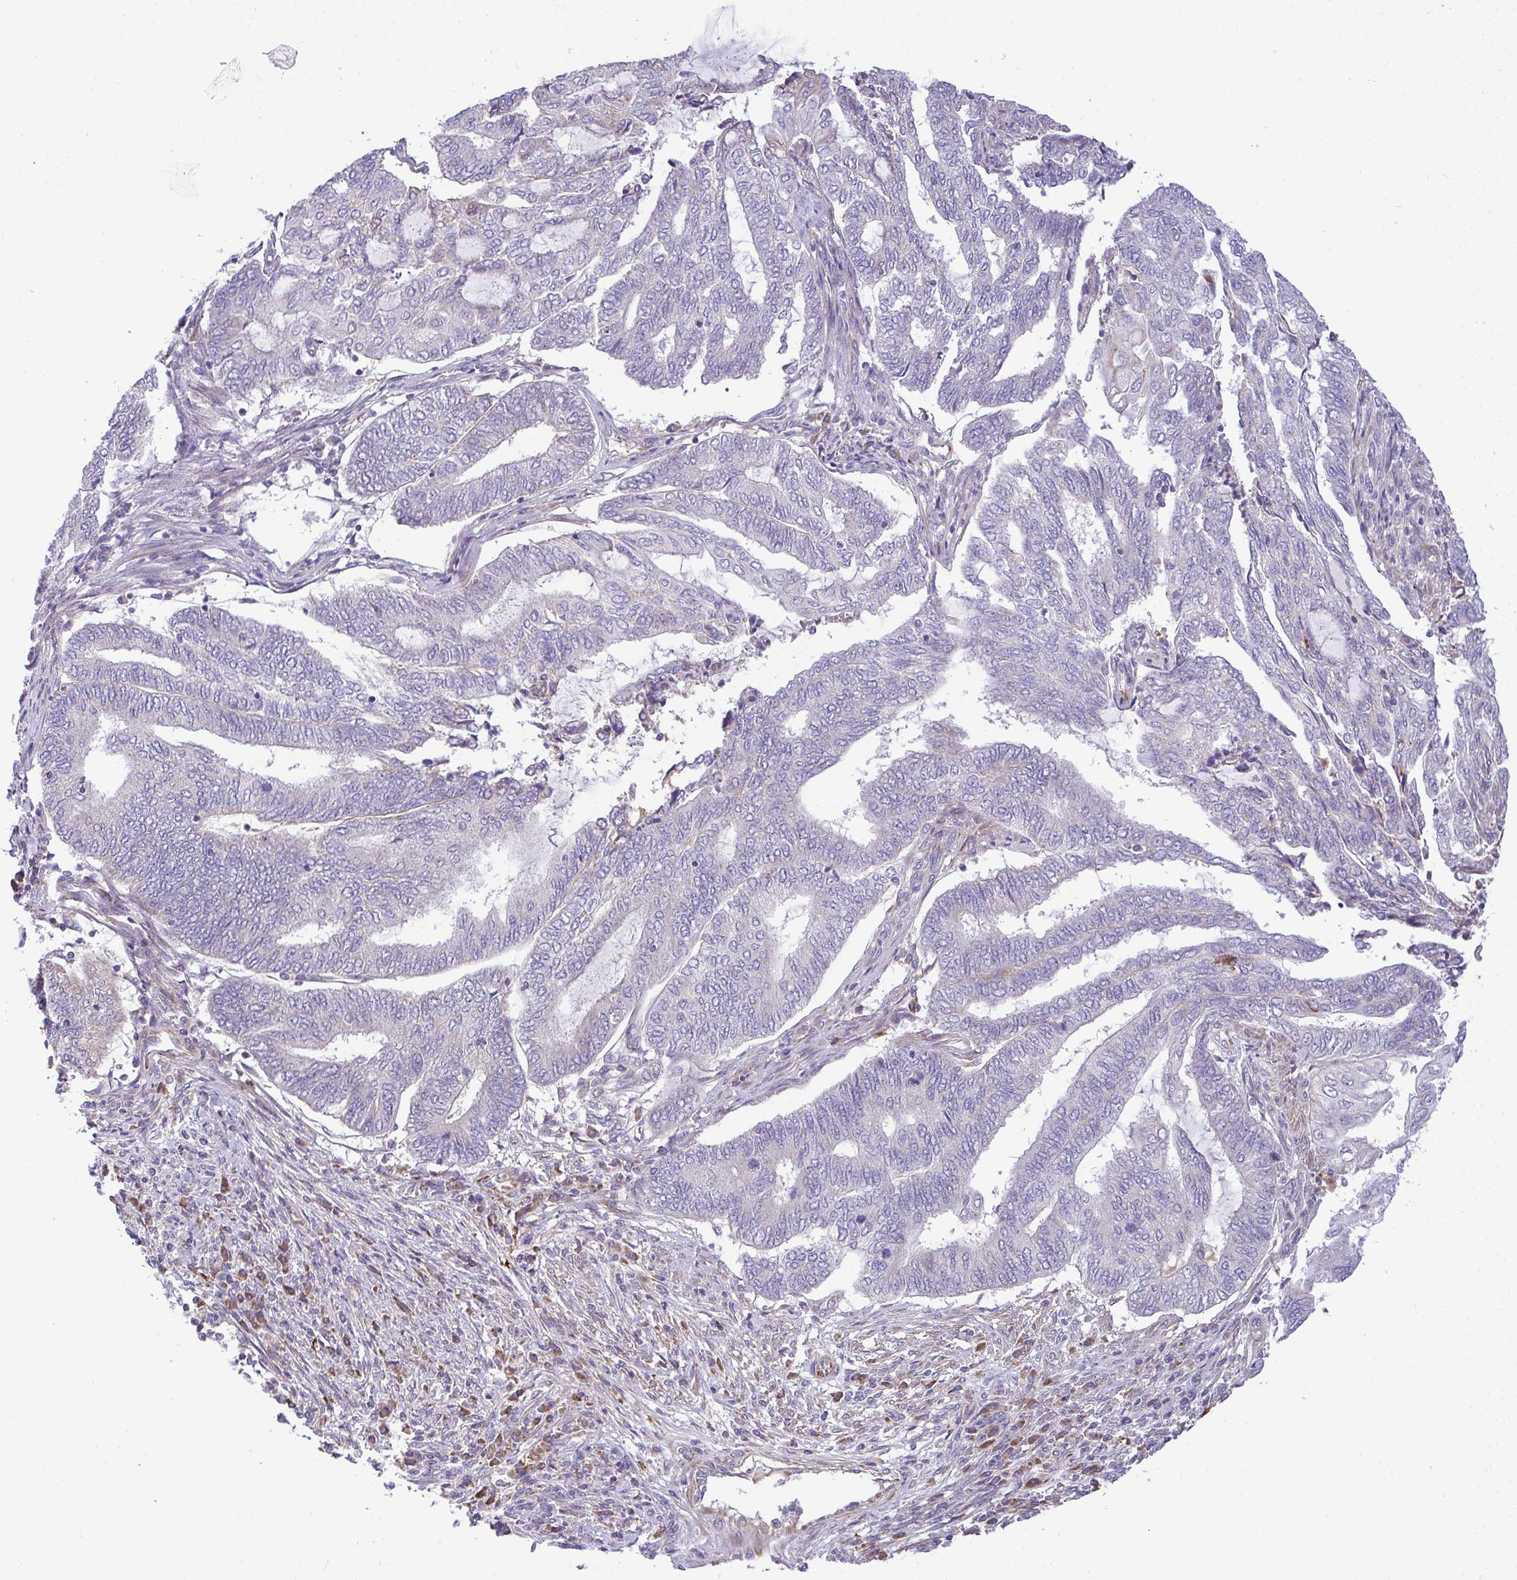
{"staining": {"intensity": "negative", "quantity": "none", "location": "none"}, "tissue": "endometrial cancer", "cell_type": "Tumor cells", "image_type": "cancer", "snomed": [{"axis": "morphology", "description": "Adenocarcinoma, NOS"}, {"axis": "topography", "description": "Uterus"}, {"axis": "topography", "description": "Endometrium"}], "caption": "DAB (3,3'-diaminobenzidine) immunohistochemical staining of human endometrial cancer (adenocarcinoma) exhibits no significant expression in tumor cells. (Immunohistochemistry, brightfield microscopy, high magnification).", "gene": "GRID2", "patient": {"sex": "female", "age": 70}}